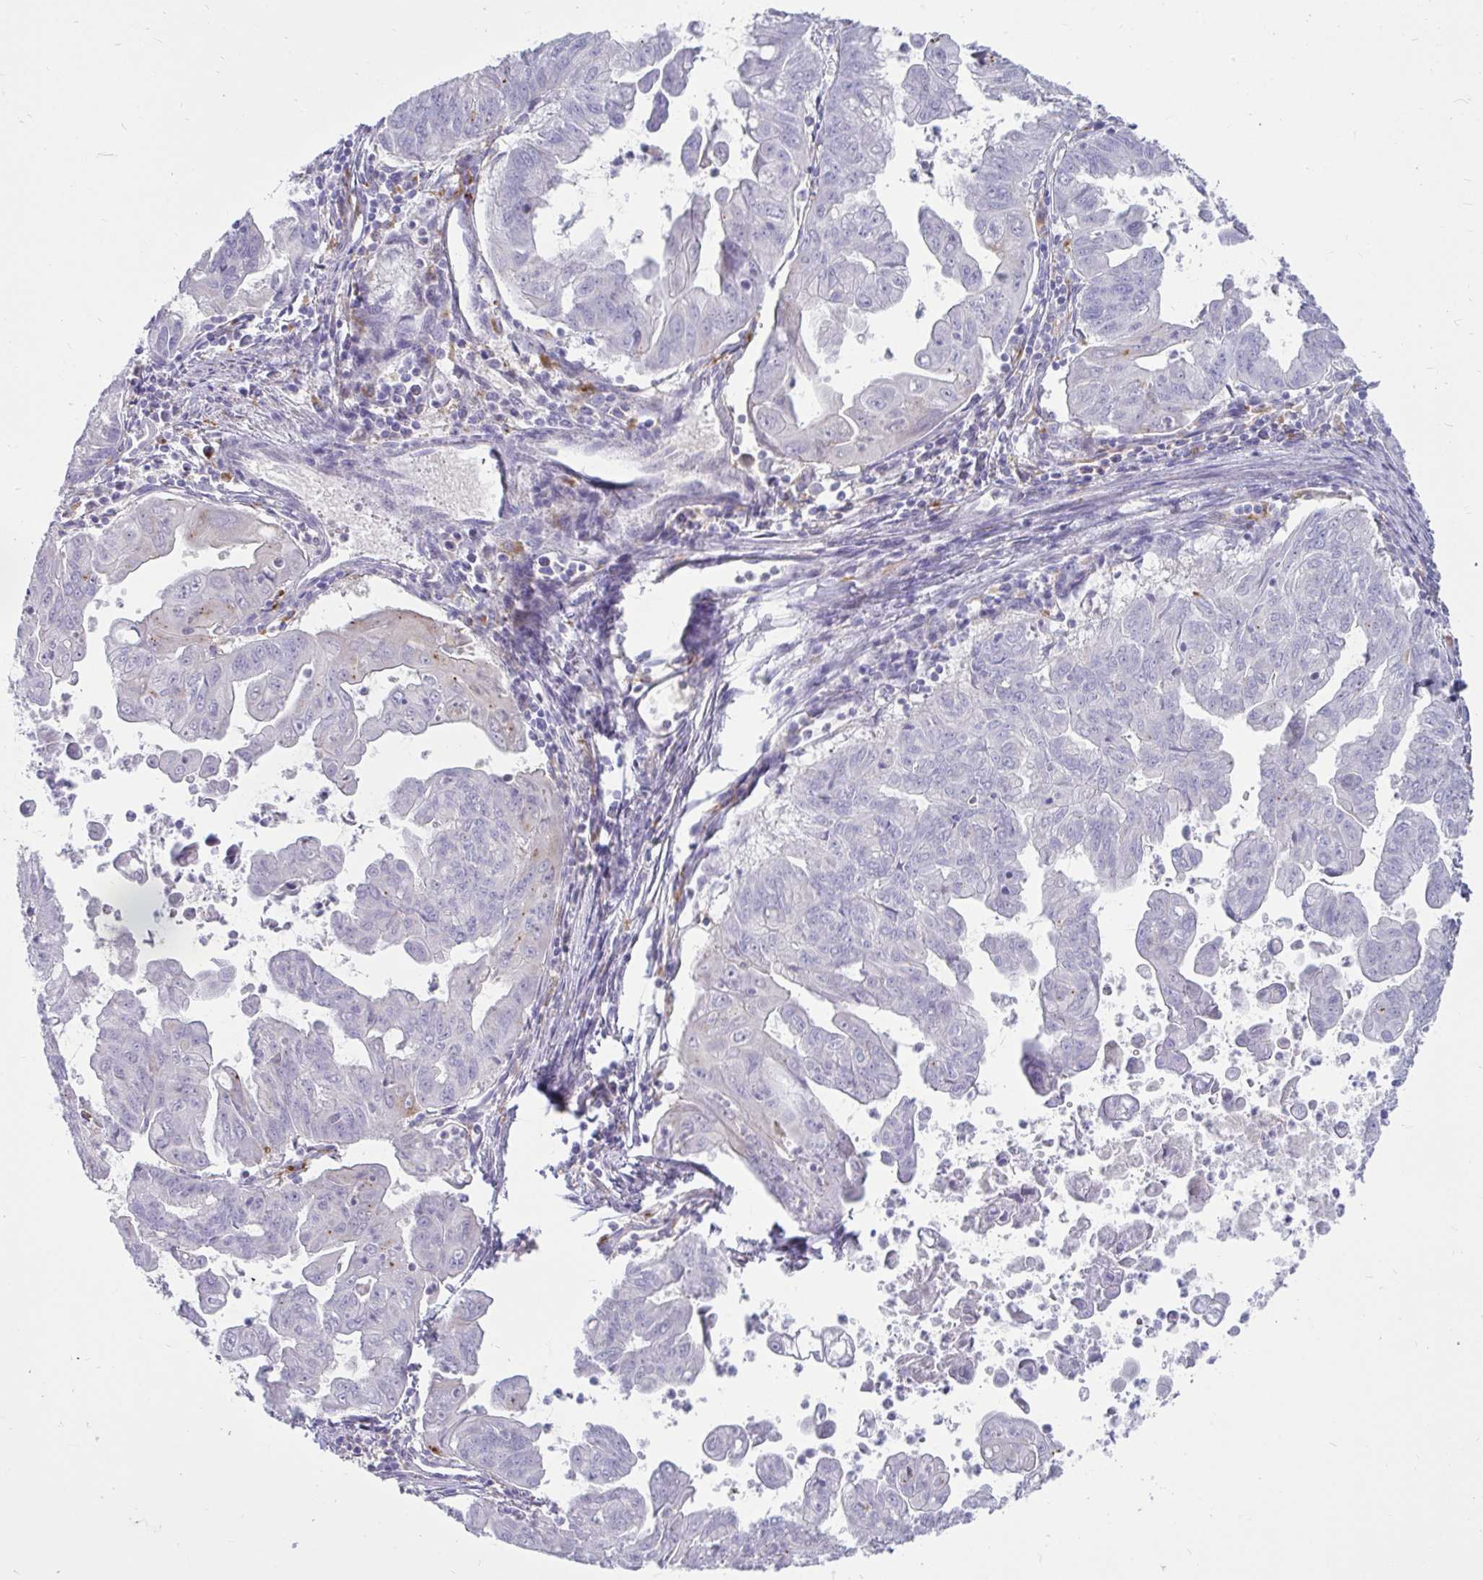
{"staining": {"intensity": "negative", "quantity": "none", "location": "none"}, "tissue": "stomach cancer", "cell_type": "Tumor cells", "image_type": "cancer", "snomed": [{"axis": "morphology", "description": "Adenocarcinoma, NOS"}, {"axis": "topography", "description": "Stomach, upper"}], "caption": "DAB (3,3'-diaminobenzidine) immunohistochemical staining of stomach cancer exhibits no significant staining in tumor cells.", "gene": "CTSZ", "patient": {"sex": "male", "age": 80}}